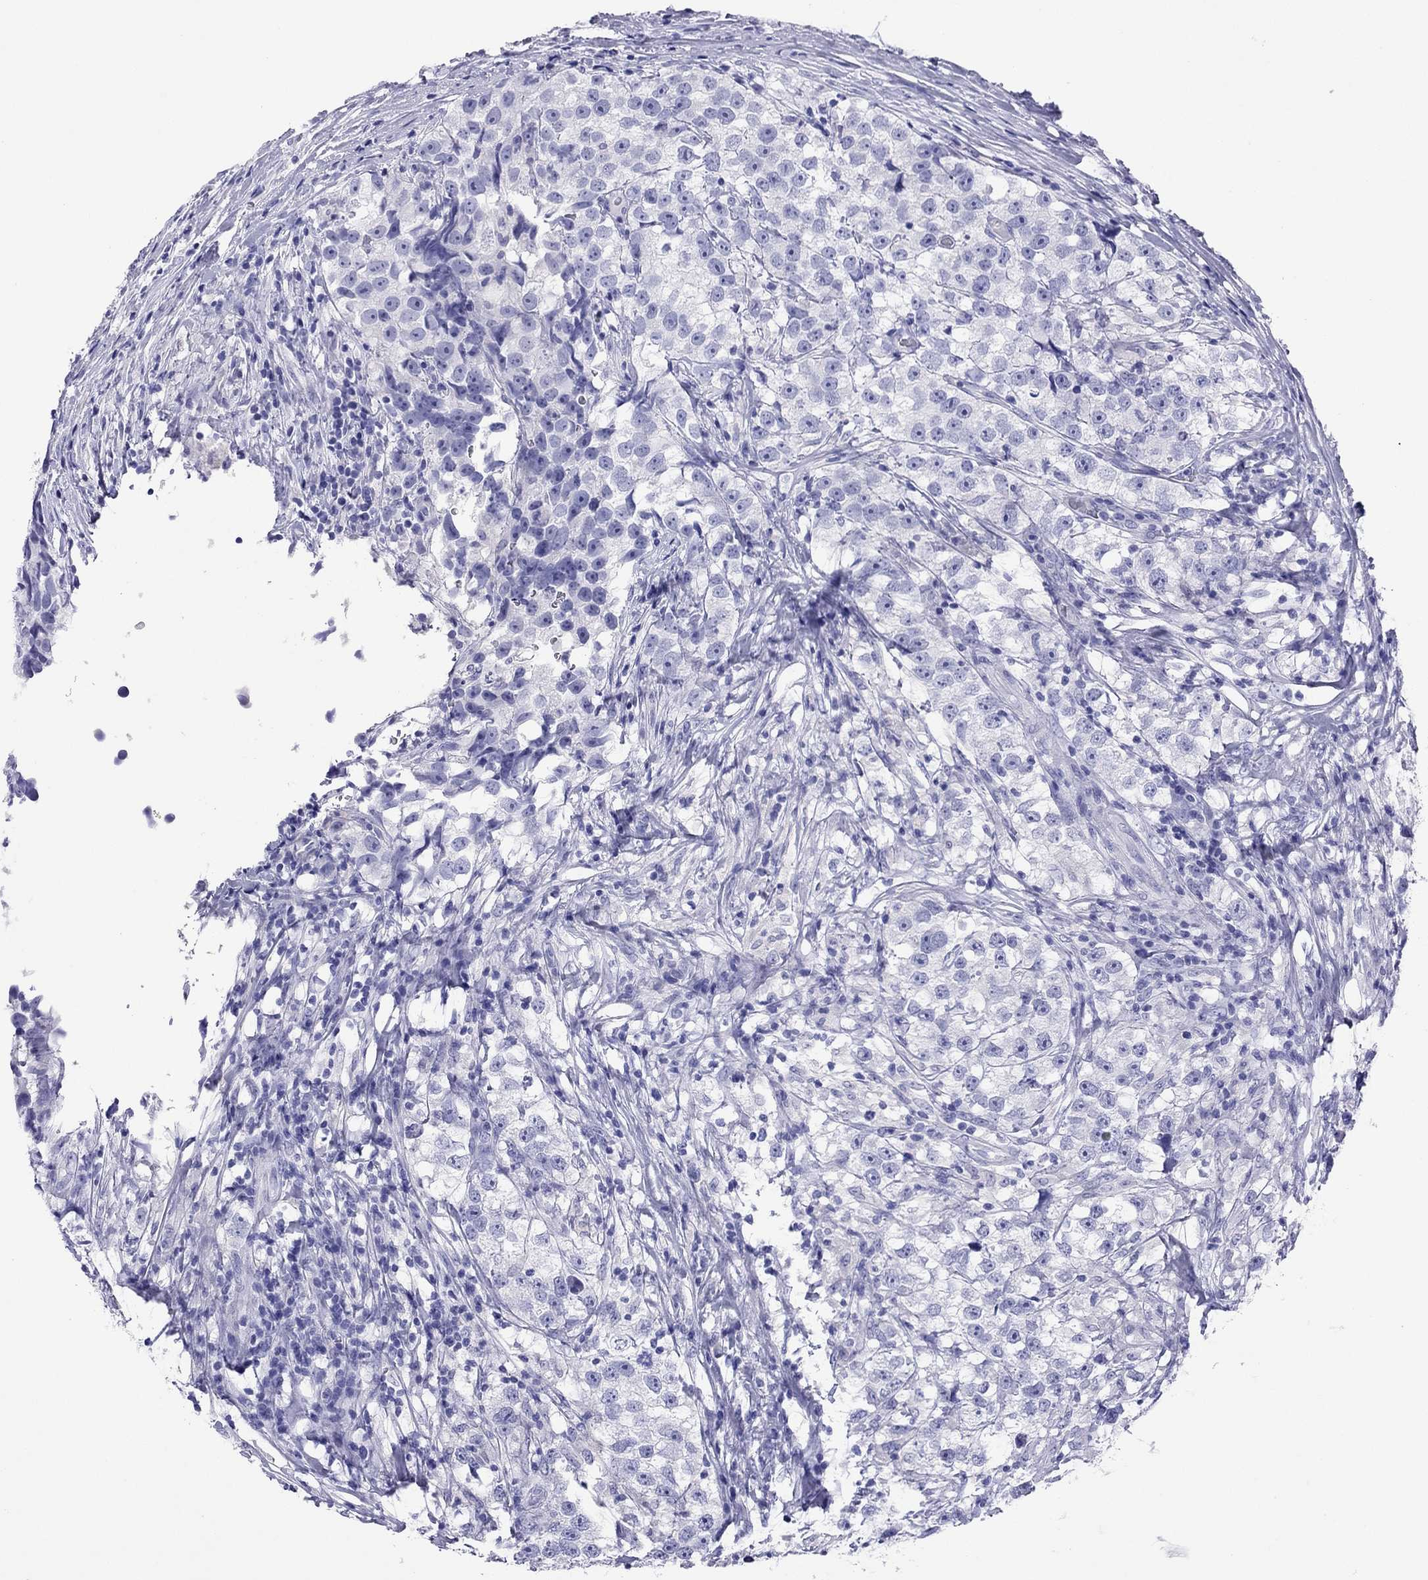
{"staining": {"intensity": "negative", "quantity": "none", "location": "none"}, "tissue": "testis cancer", "cell_type": "Tumor cells", "image_type": "cancer", "snomed": [{"axis": "morphology", "description": "Seminoma, NOS"}, {"axis": "topography", "description": "Testis"}], "caption": "The immunohistochemistry (IHC) image has no significant staining in tumor cells of testis cancer tissue.", "gene": "FIGLA", "patient": {"sex": "male", "age": 46}}